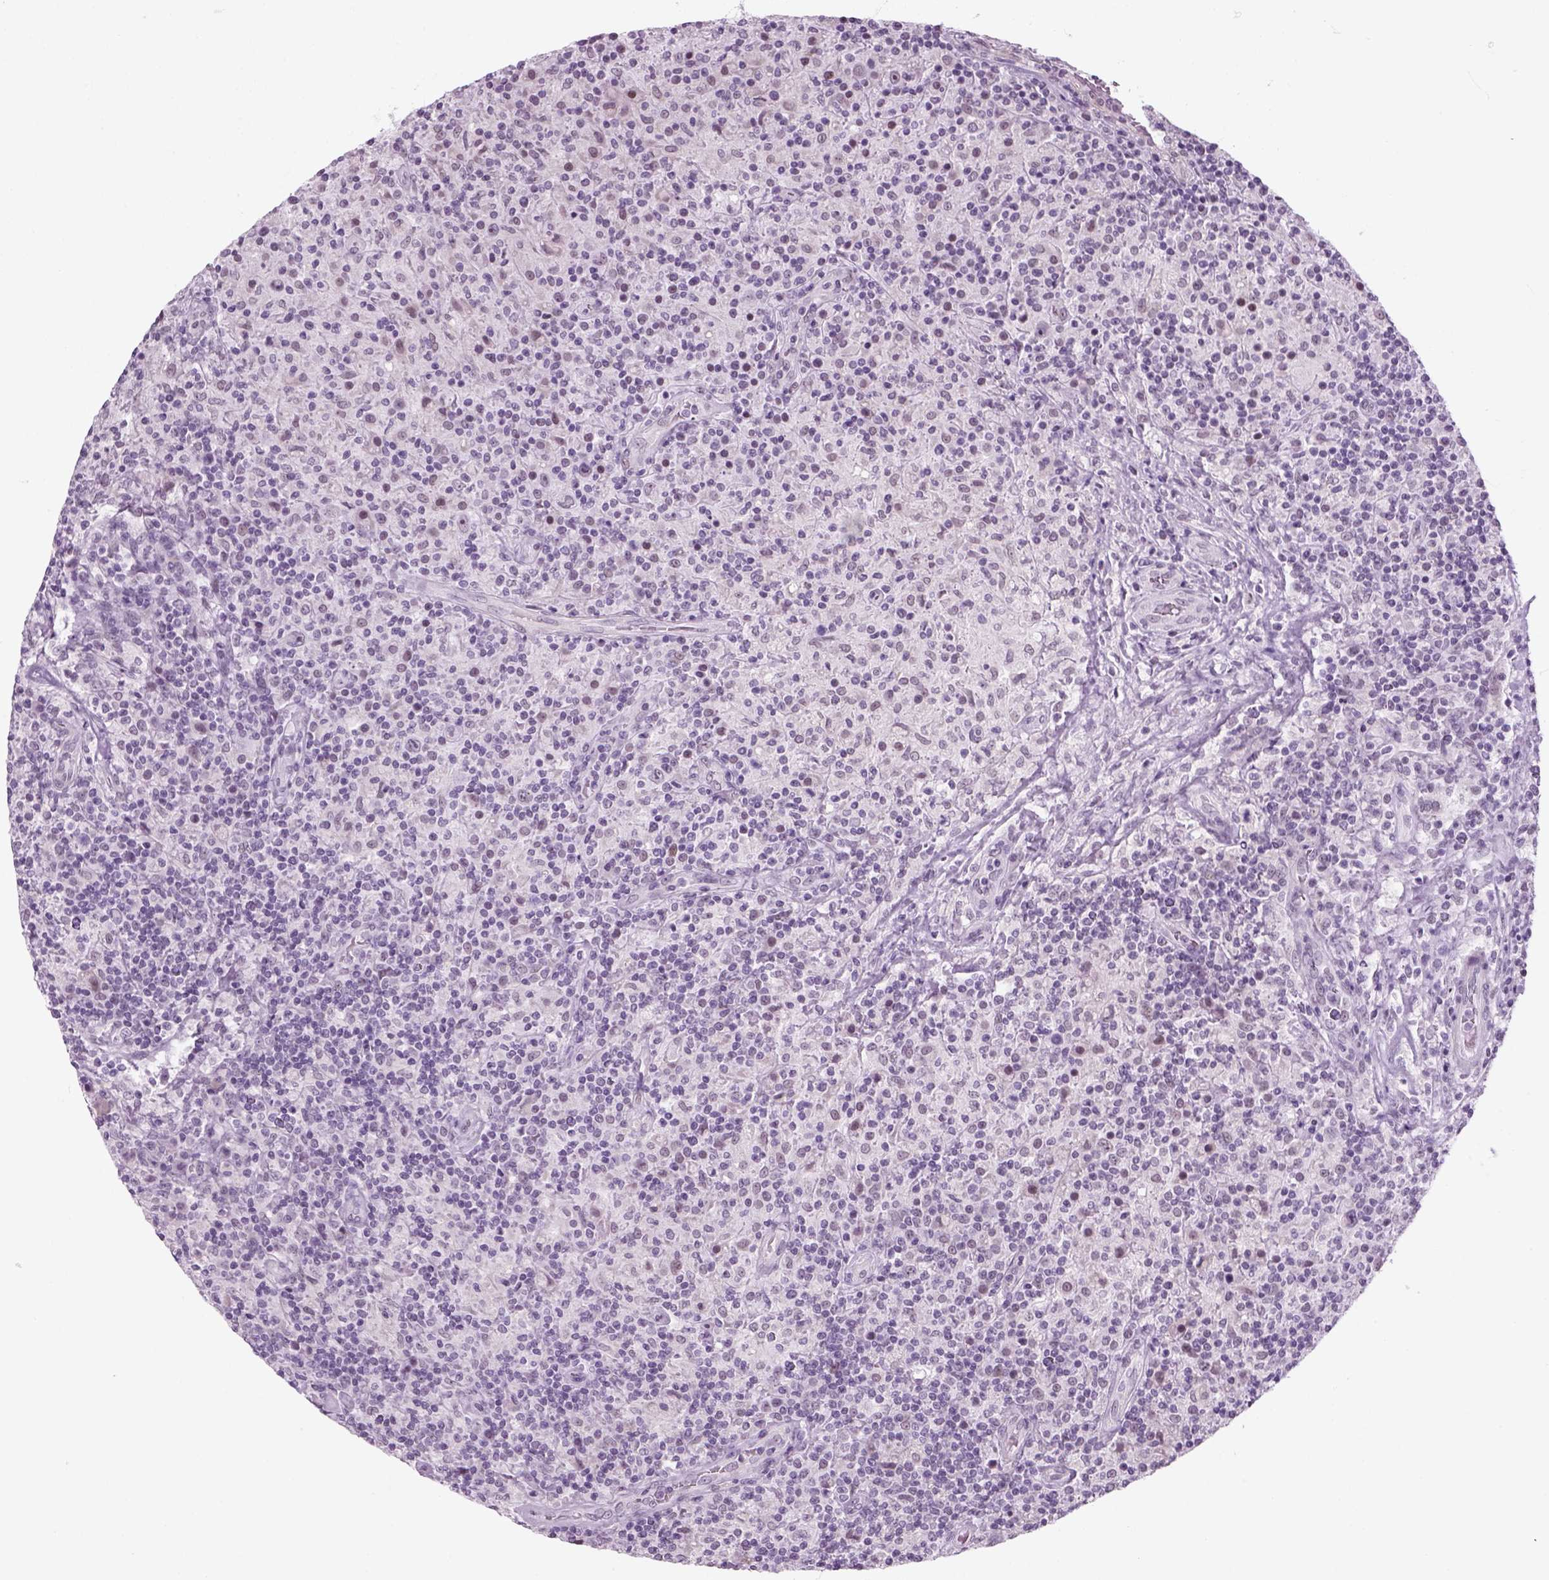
{"staining": {"intensity": "negative", "quantity": "none", "location": "none"}, "tissue": "lymphoma", "cell_type": "Tumor cells", "image_type": "cancer", "snomed": [{"axis": "morphology", "description": "Hodgkin's disease, NOS"}, {"axis": "topography", "description": "Lymph node"}], "caption": "This is a image of immunohistochemistry staining of Hodgkin's disease, which shows no positivity in tumor cells.", "gene": "ZNF865", "patient": {"sex": "male", "age": 70}}